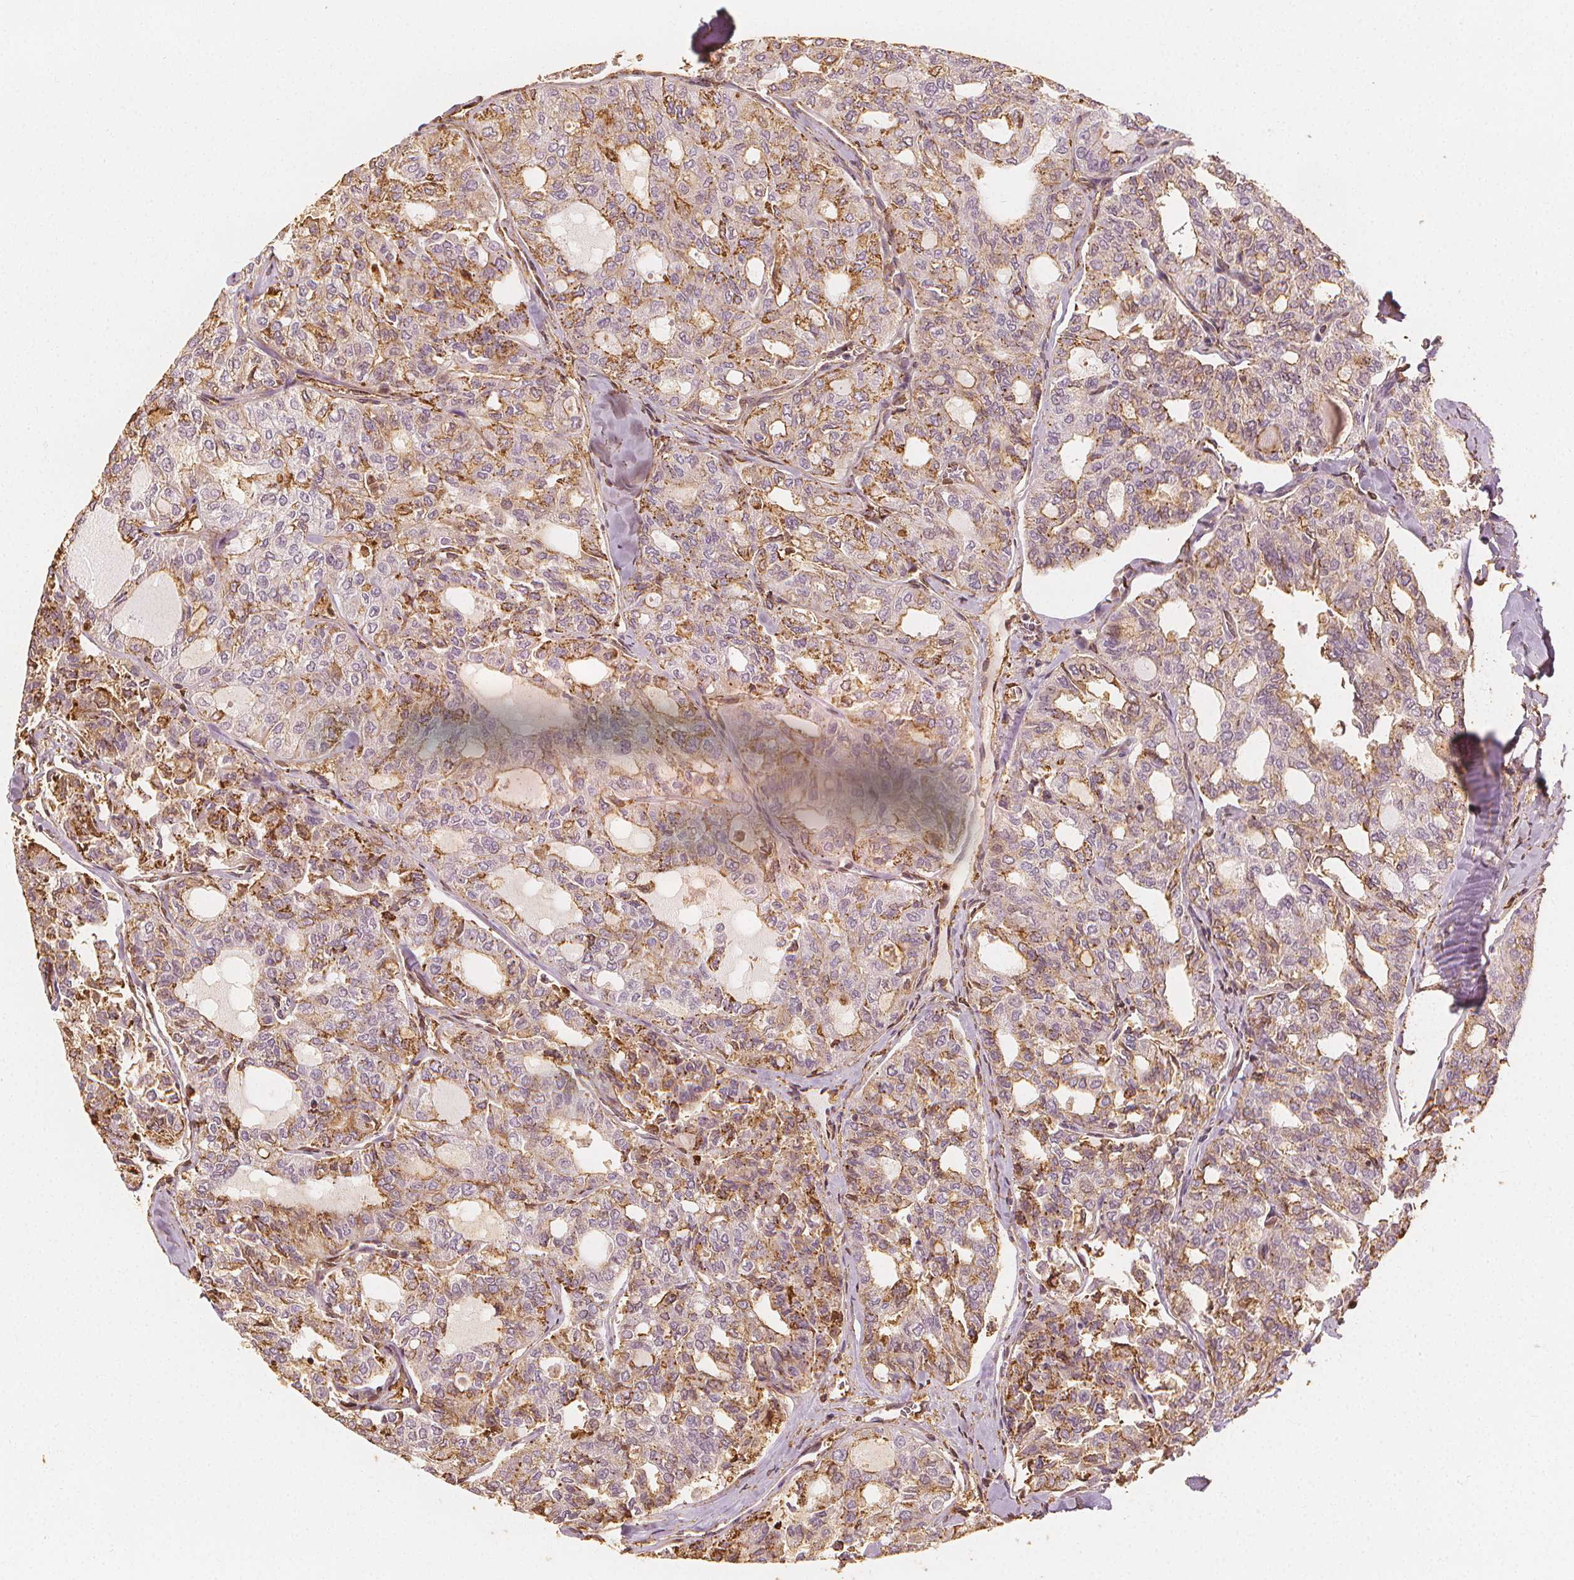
{"staining": {"intensity": "weak", "quantity": "25%-75%", "location": "cytoplasmic/membranous"}, "tissue": "thyroid cancer", "cell_type": "Tumor cells", "image_type": "cancer", "snomed": [{"axis": "morphology", "description": "Follicular adenoma carcinoma, NOS"}, {"axis": "topography", "description": "Thyroid gland"}], "caption": "This image exhibits thyroid cancer stained with IHC to label a protein in brown. The cytoplasmic/membranous of tumor cells show weak positivity for the protein. Nuclei are counter-stained blue.", "gene": "ARHGAP26", "patient": {"sex": "male", "age": 75}}